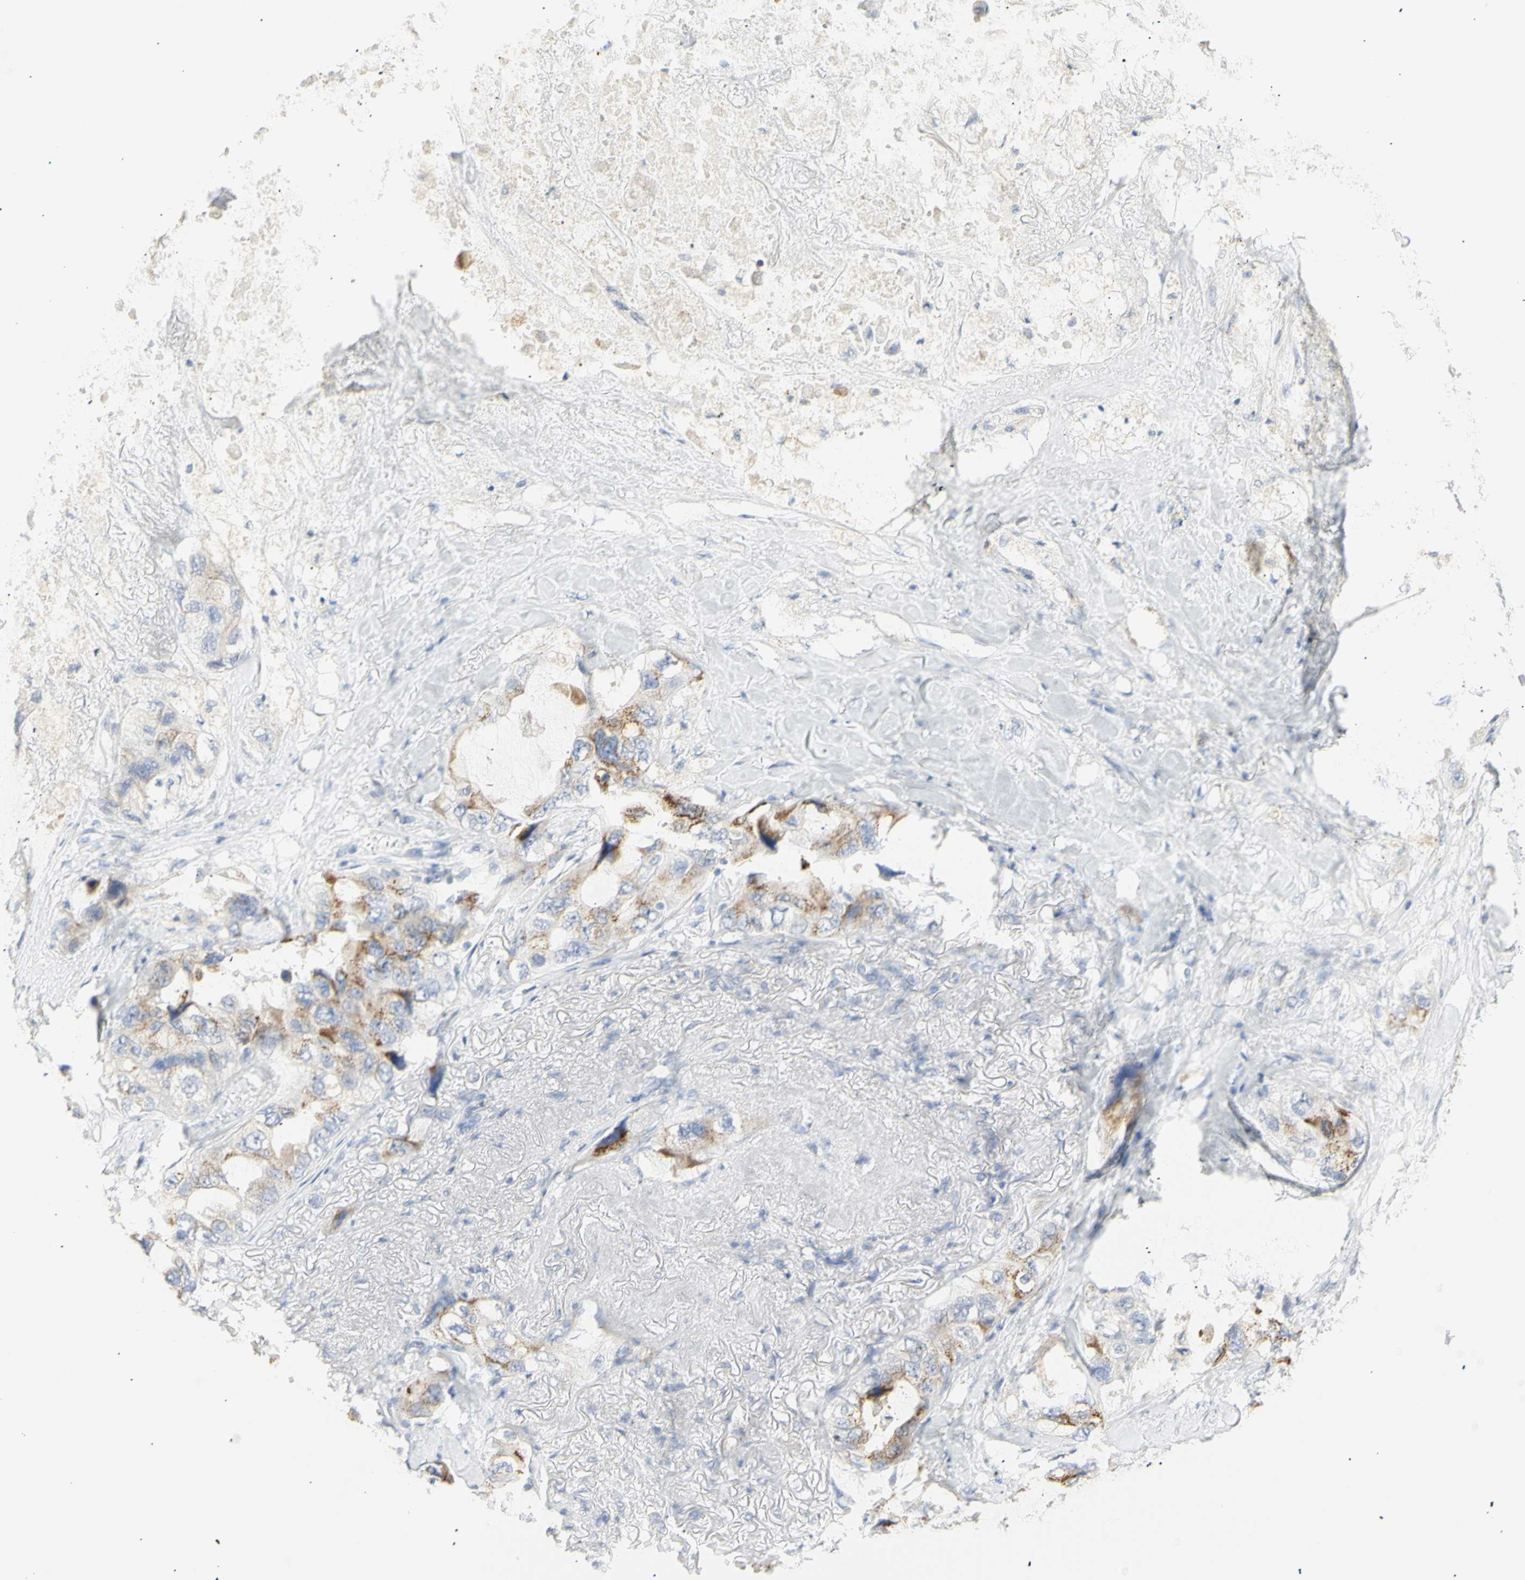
{"staining": {"intensity": "moderate", "quantity": ">75%", "location": "cytoplasmic/membranous"}, "tissue": "lung cancer", "cell_type": "Tumor cells", "image_type": "cancer", "snomed": [{"axis": "morphology", "description": "Squamous cell carcinoma, NOS"}, {"axis": "topography", "description": "Lung"}], "caption": "Protein expression analysis of human lung cancer reveals moderate cytoplasmic/membranous positivity in approximately >75% of tumor cells.", "gene": "B4GALNT3", "patient": {"sex": "female", "age": 73}}